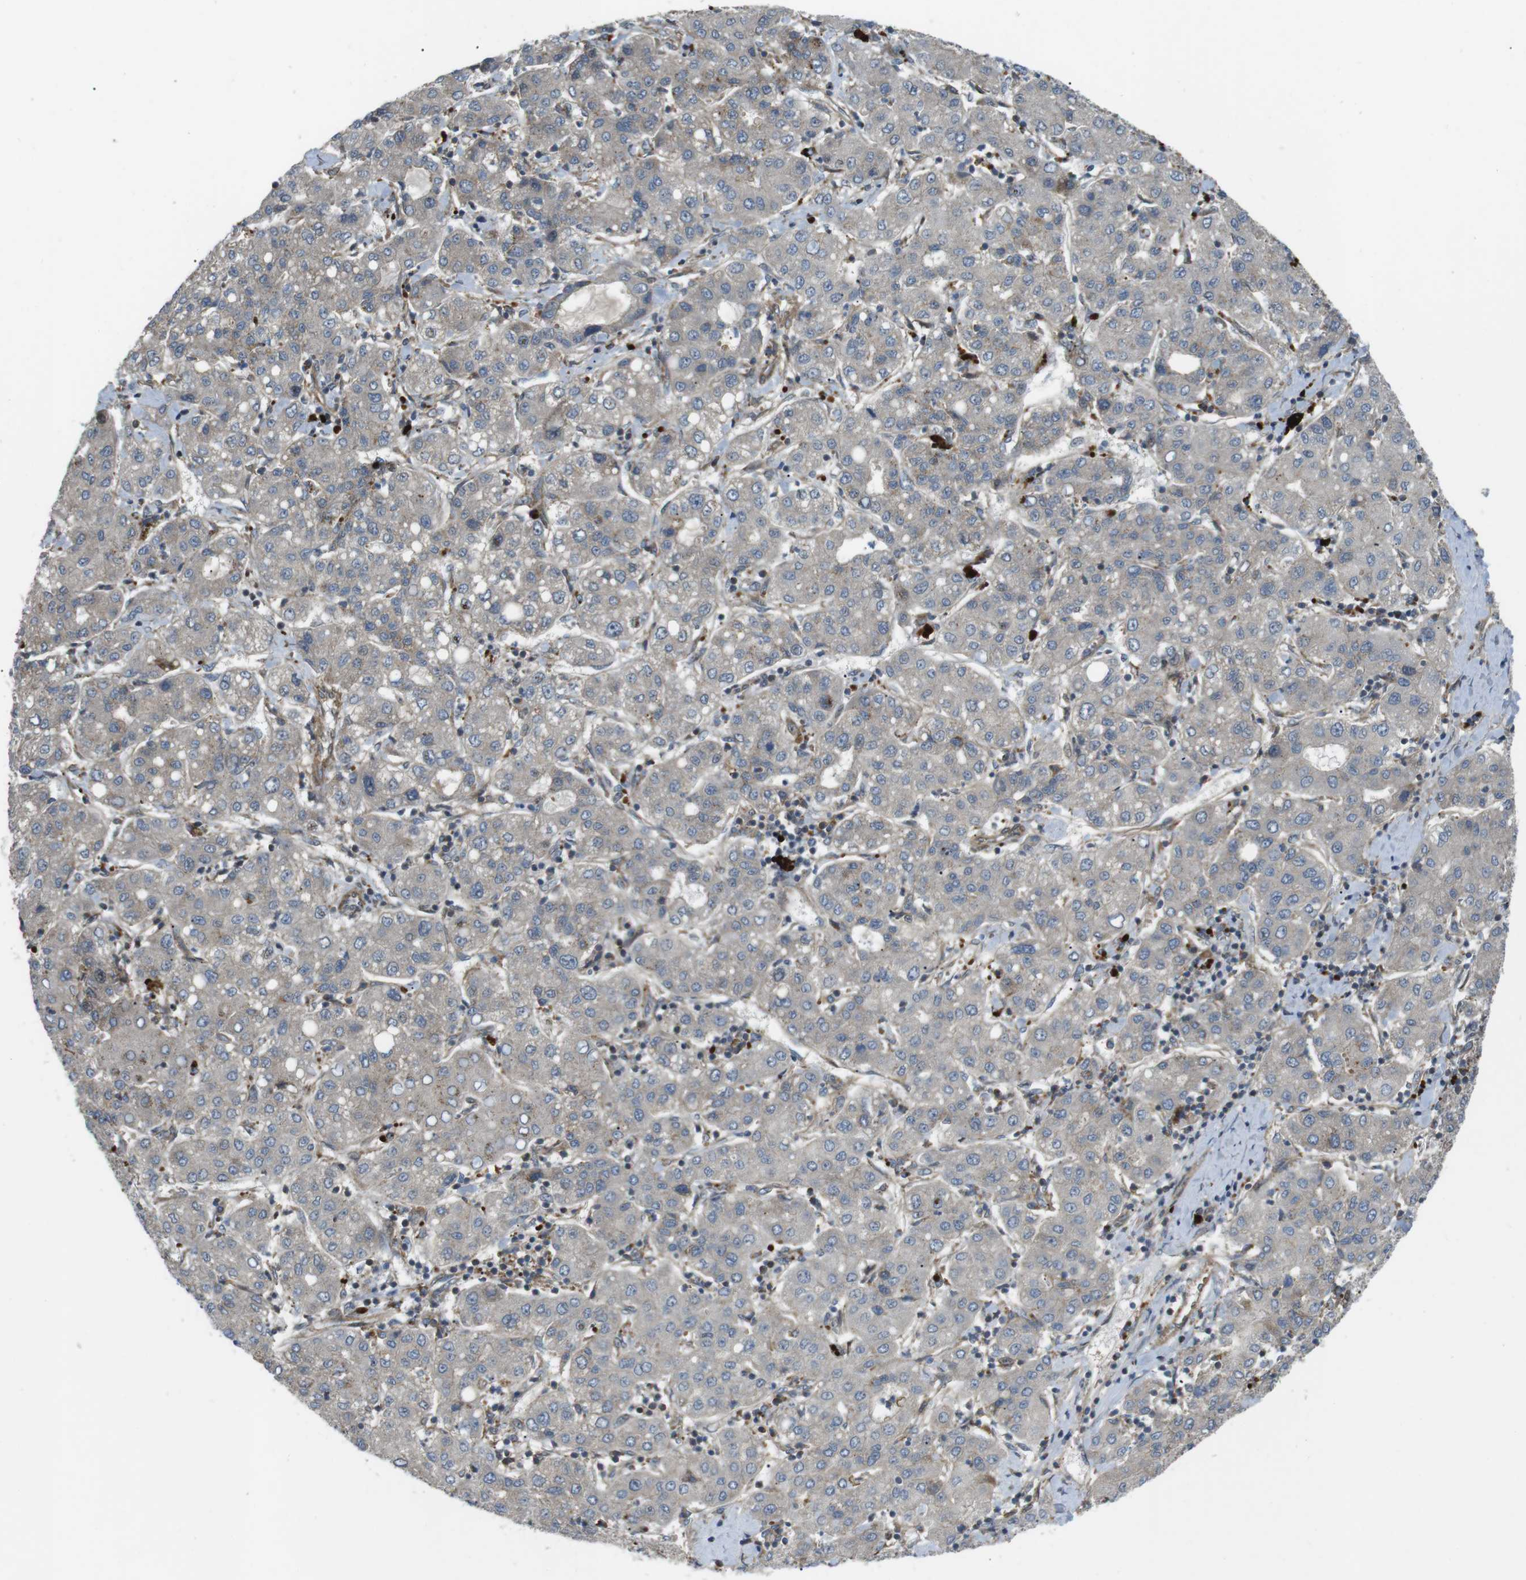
{"staining": {"intensity": "negative", "quantity": "none", "location": "none"}, "tissue": "liver cancer", "cell_type": "Tumor cells", "image_type": "cancer", "snomed": [{"axis": "morphology", "description": "Carcinoma, Hepatocellular, NOS"}, {"axis": "topography", "description": "Liver"}], "caption": "Immunohistochemical staining of liver cancer (hepatocellular carcinoma) demonstrates no significant expression in tumor cells.", "gene": "KANK2", "patient": {"sex": "male", "age": 65}}